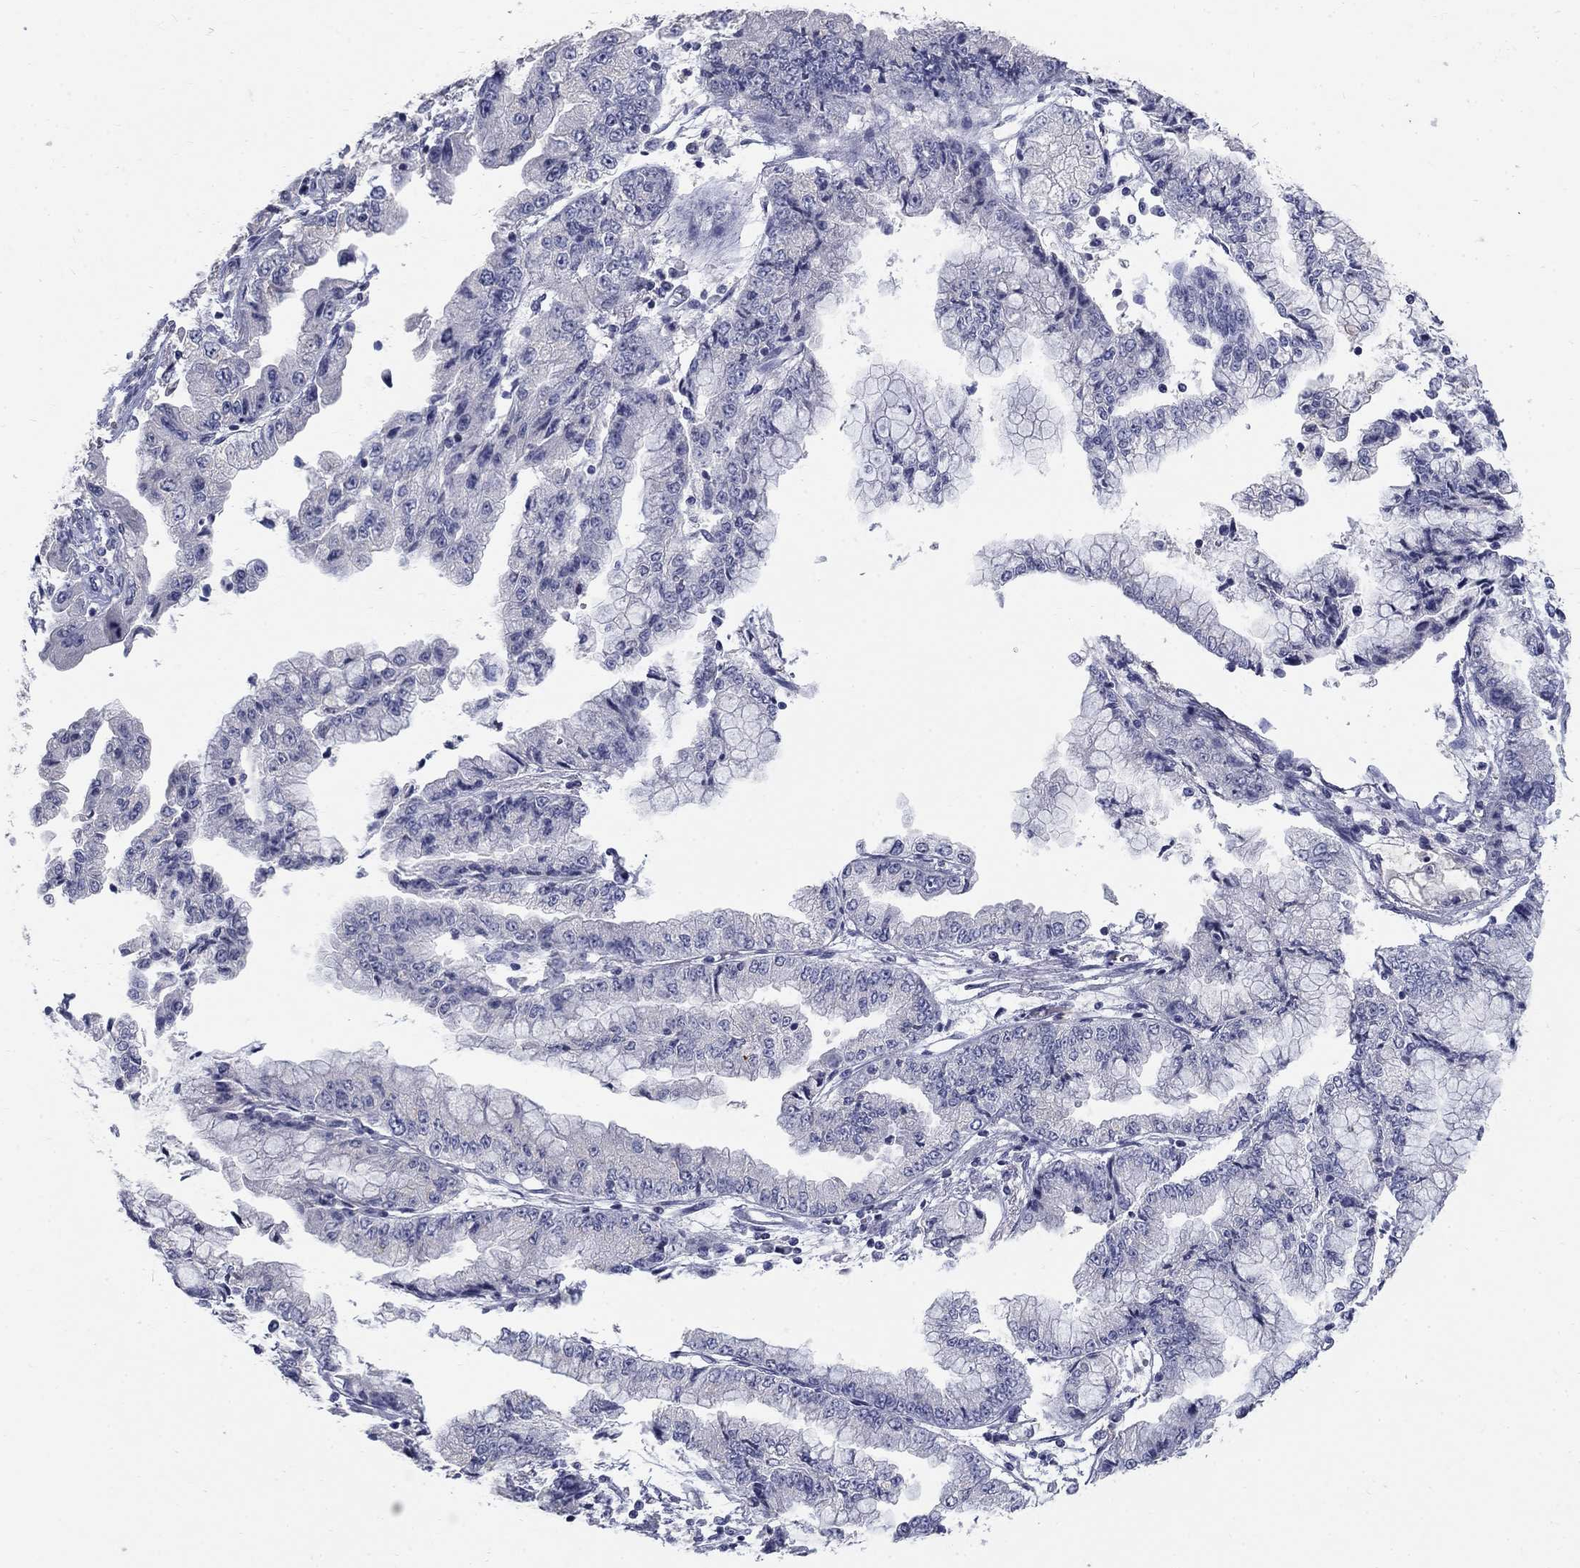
{"staining": {"intensity": "negative", "quantity": "none", "location": "none"}, "tissue": "stomach cancer", "cell_type": "Tumor cells", "image_type": "cancer", "snomed": [{"axis": "morphology", "description": "Adenocarcinoma, NOS"}, {"axis": "topography", "description": "Stomach, upper"}], "caption": "Adenocarcinoma (stomach) stained for a protein using immunohistochemistry (IHC) displays no expression tumor cells.", "gene": "PTH1R", "patient": {"sex": "female", "age": 74}}